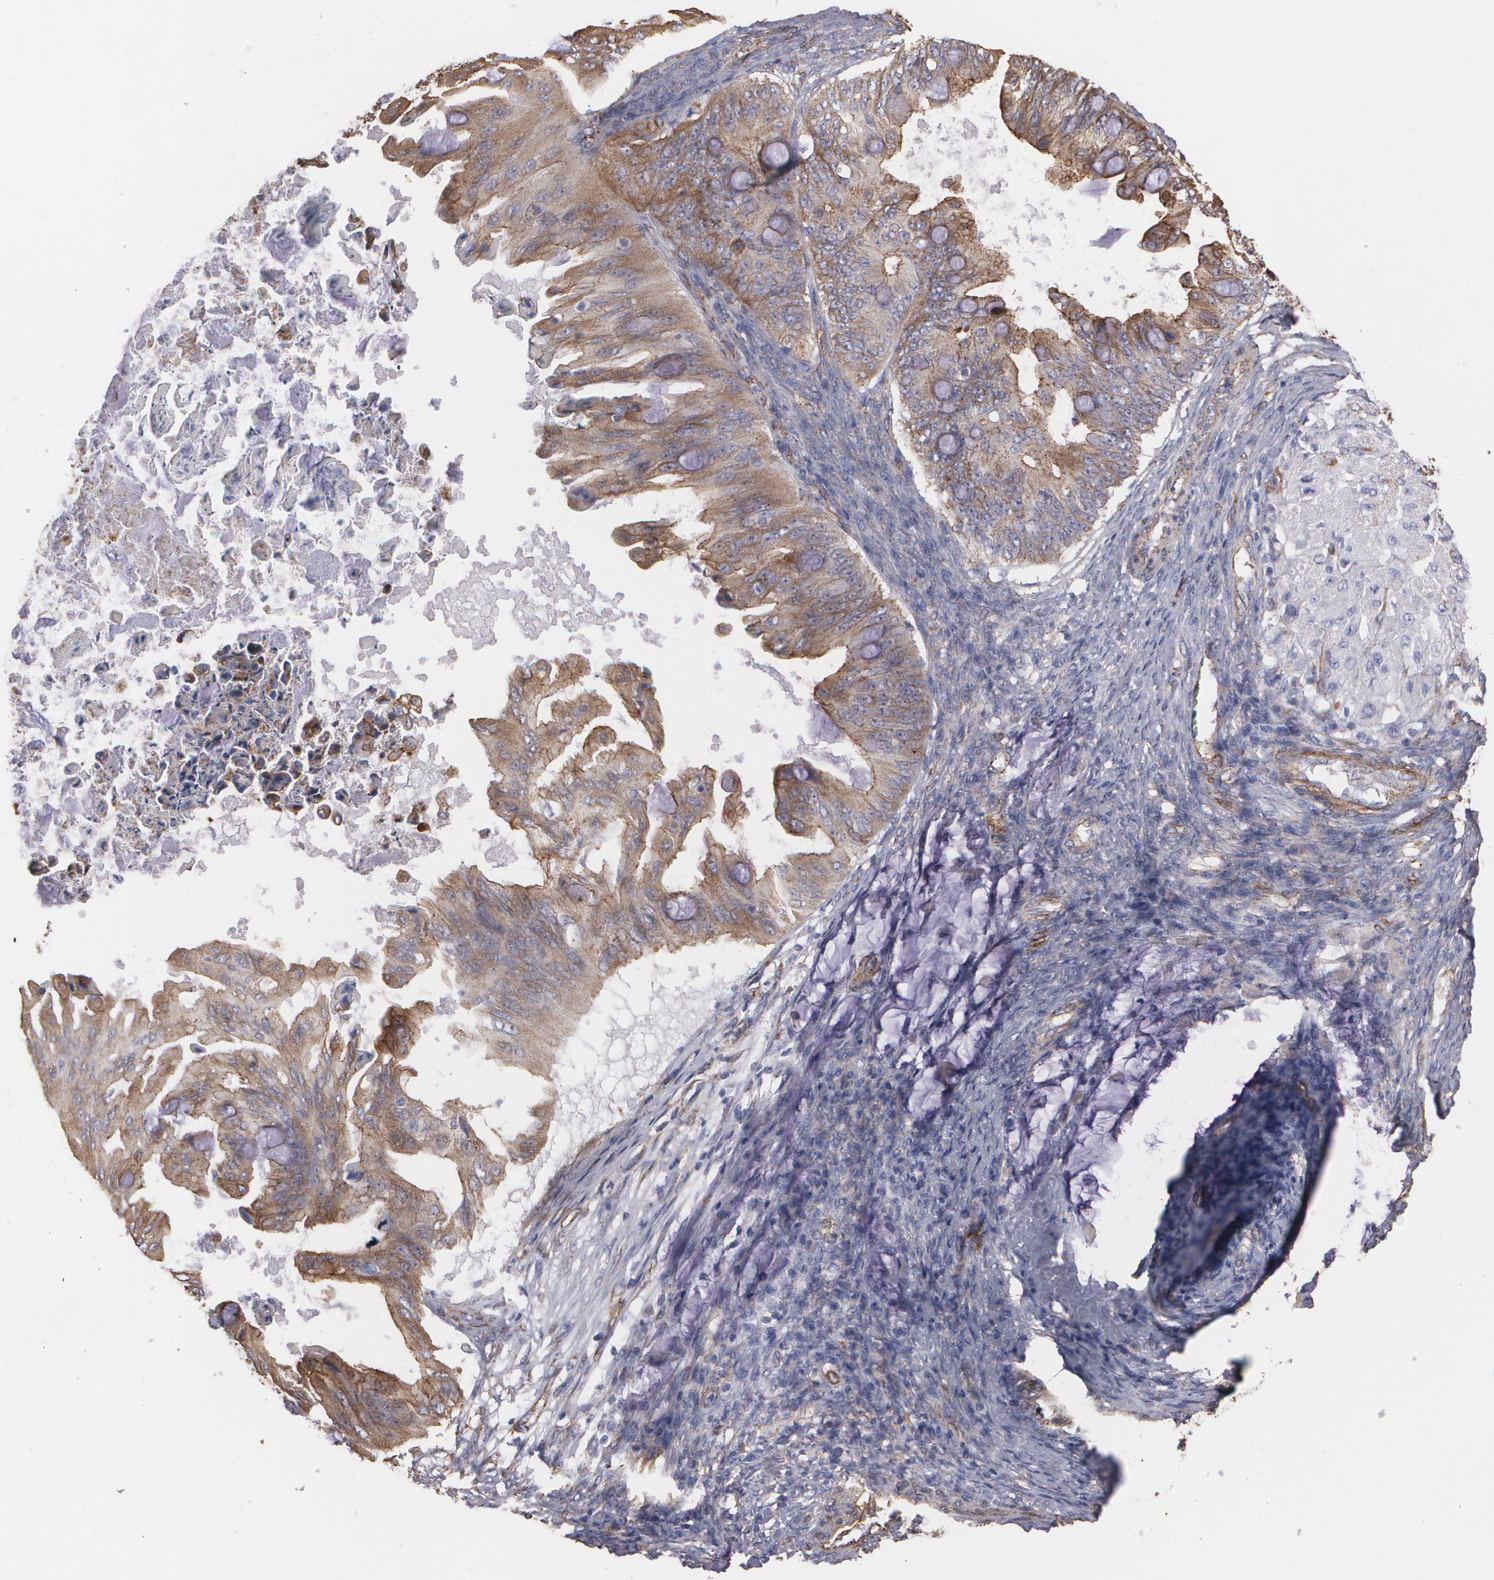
{"staining": {"intensity": "moderate", "quantity": ">75%", "location": "cytoplasmic/membranous"}, "tissue": "ovarian cancer", "cell_type": "Tumor cells", "image_type": "cancer", "snomed": [{"axis": "morphology", "description": "Cystadenocarcinoma, mucinous, NOS"}, {"axis": "topography", "description": "Ovary"}], "caption": "Immunohistochemistry (IHC) (DAB (3,3'-diaminobenzidine)) staining of human ovarian cancer (mucinous cystadenocarcinoma) demonstrates moderate cytoplasmic/membranous protein expression in about >75% of tumor cells.", "gene": "TJP1", "patient": {"sex": "female", "age": 37}}